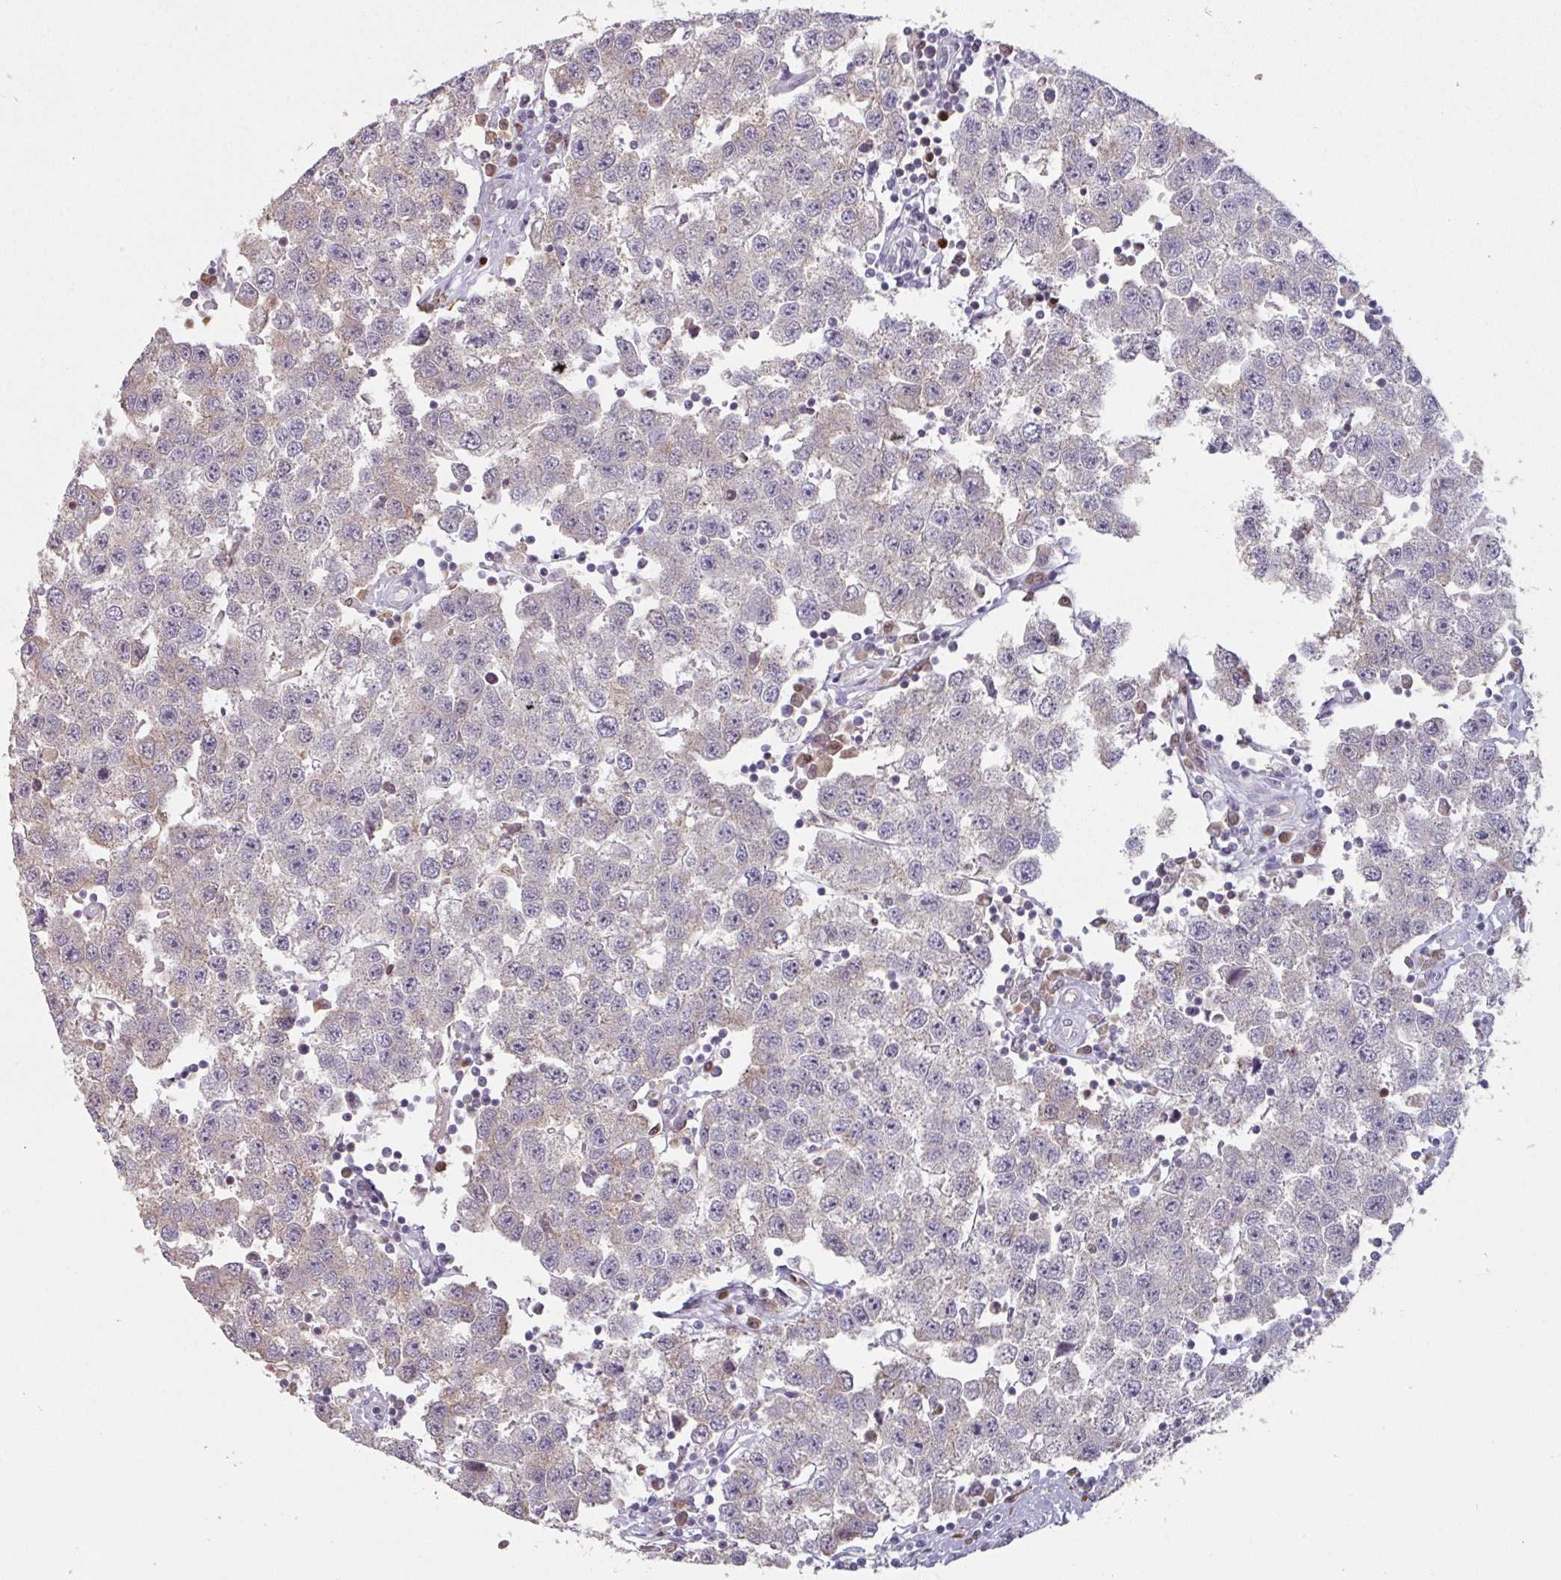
{"staining": {"intensity": "negative", "quantity": "none", "location": "none"}, "tissue": "testis cancer", "cell_type": "Tumor cells", "image_type": "cancer", "snomed": [{"axis": "morphology", "description": "Seminoma, NOS"}, {"axis": "topography", "description": "Testis"}], "caption": "The histopathology image displays no significant positivity in tumor cells of testis cancer.", "gene": "ZBTB6", "patient": {"sex": "male", "age": 34}}